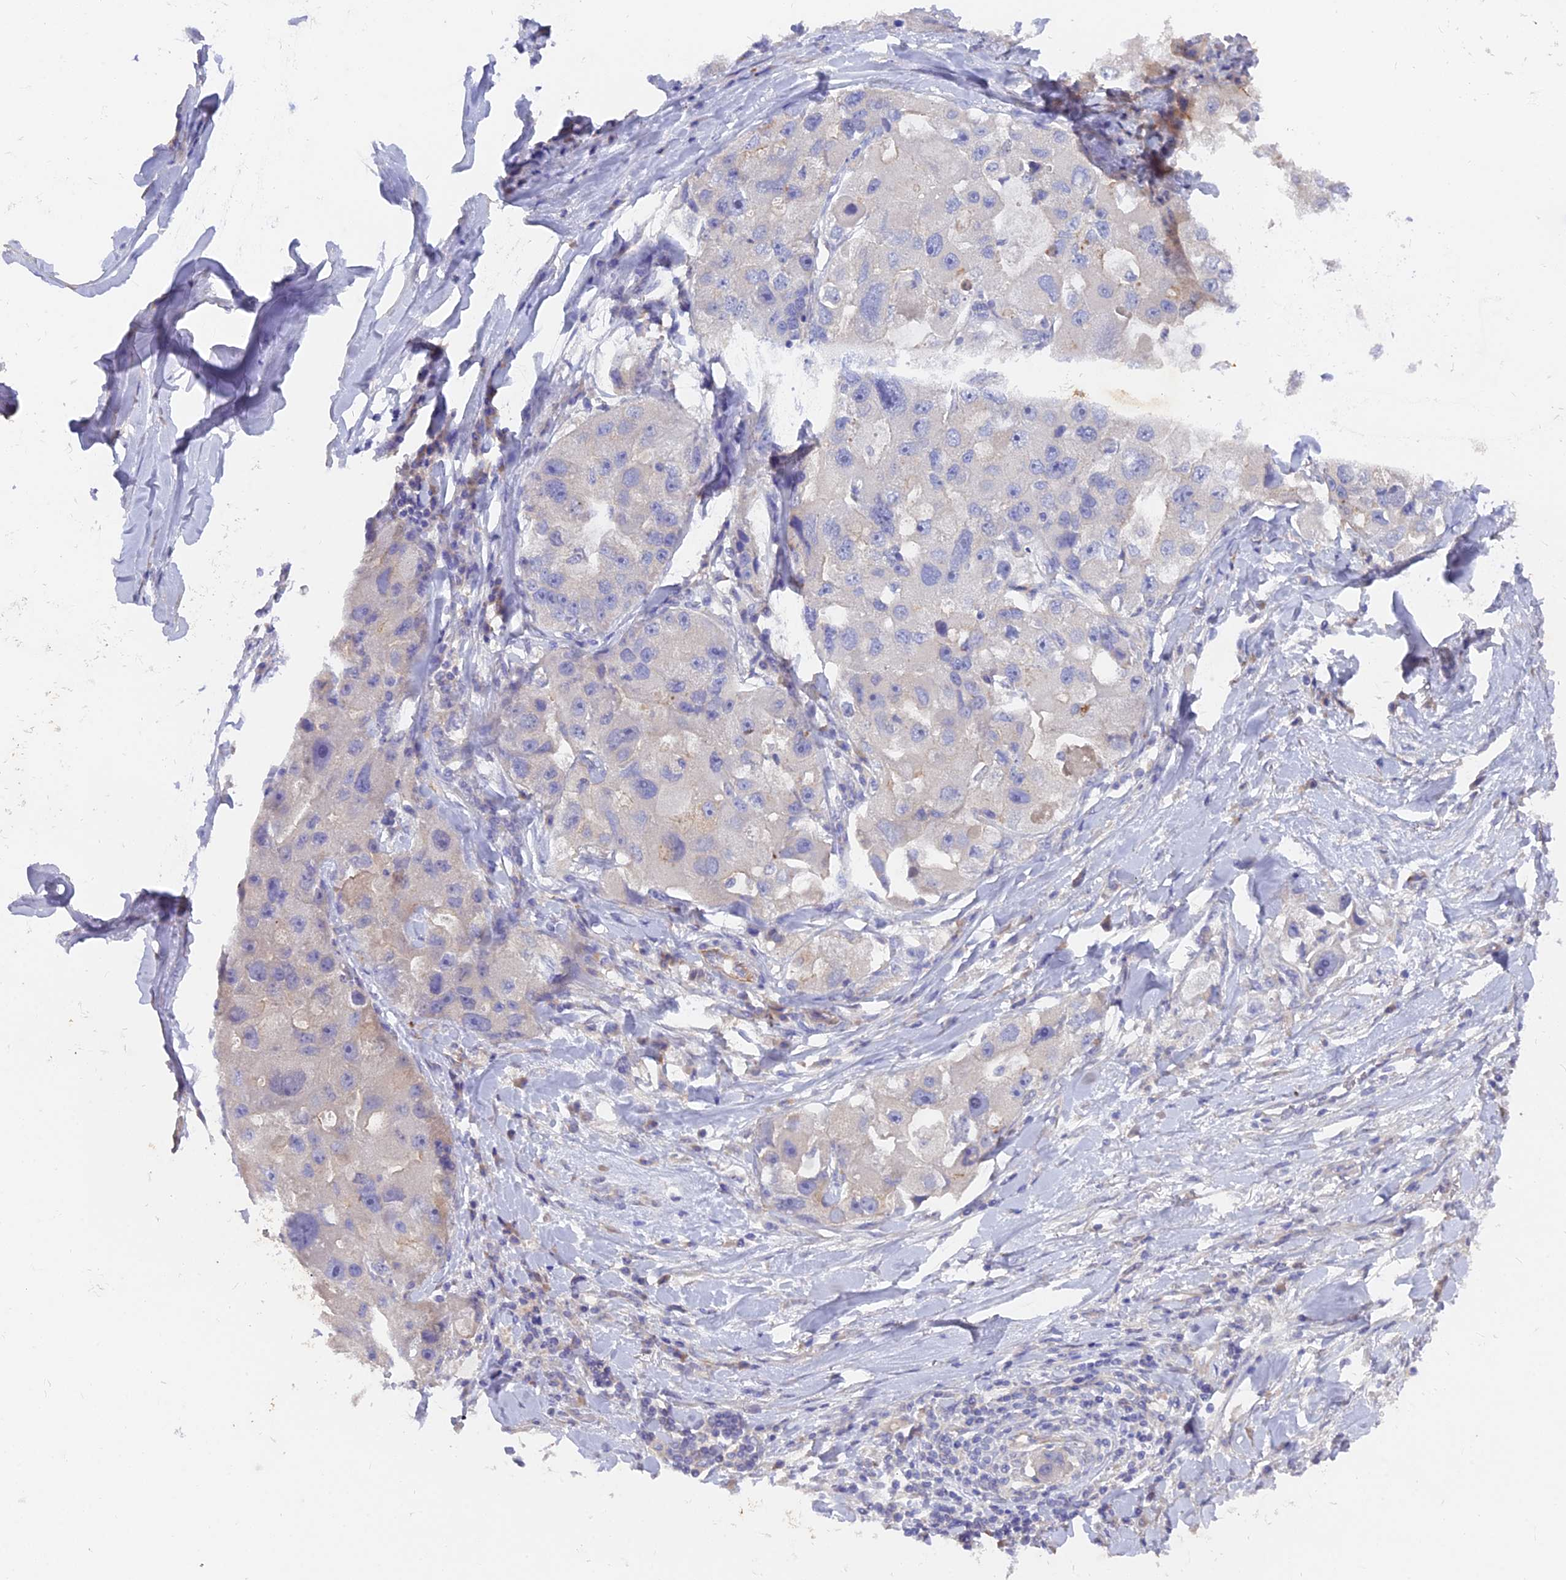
{"staining": {"intensity": "negative", "quantity": "none", "location": "none"}, "tissue": "lung cancer", "cell_type": "Tumor cells", "image_type": "cancer", "snomed": [{"axis": "morphology", "description": "Adenocarcinoma, NOS"}, {"axis": "topography", "description": "Lung"}], "caption": "IHC of human lung cancer displays no staining in tumor cells. (DAB immunohistochemistry with hematoxylin counter stain).", "gene": "FAM168B", "patient": {"sex": "female", "age": 54}}